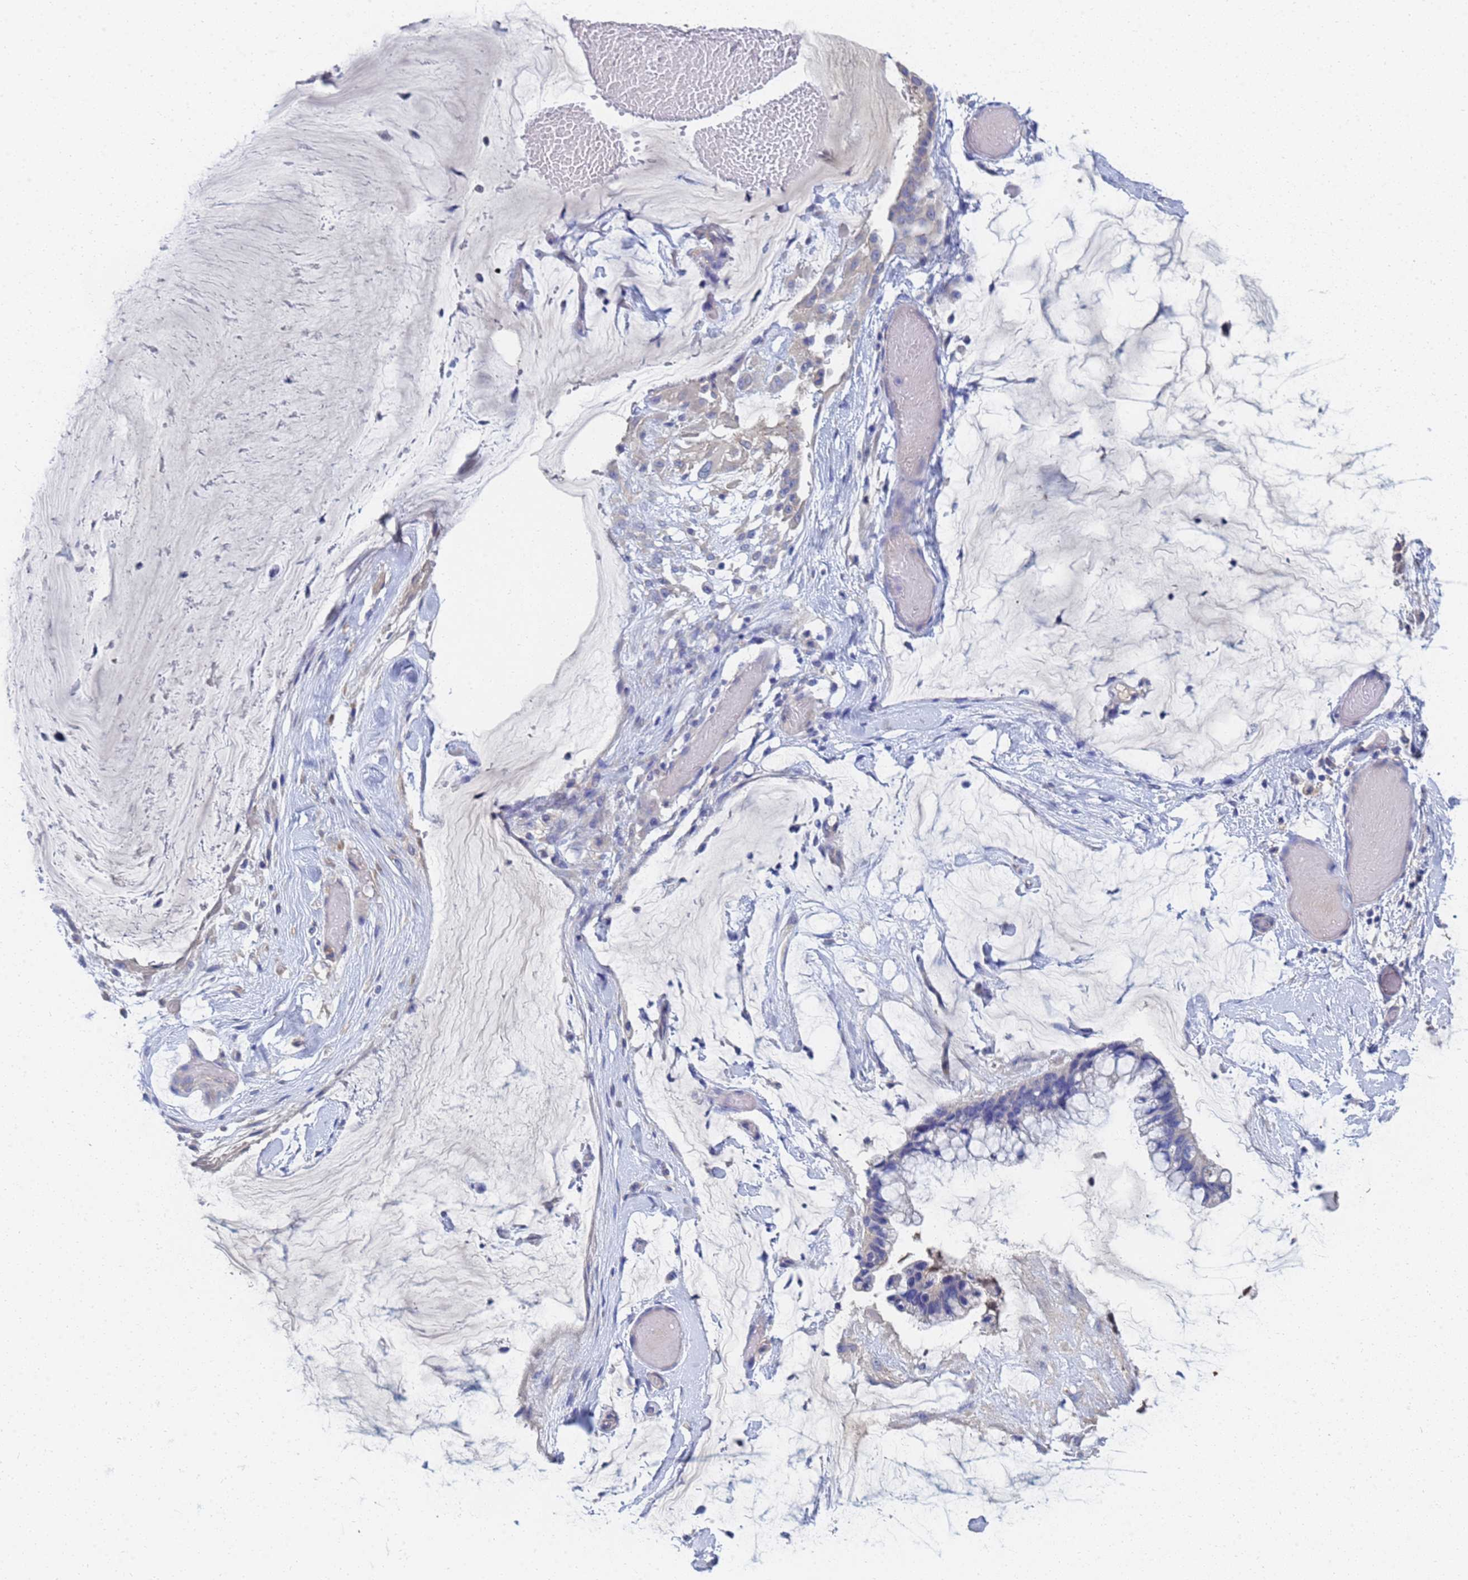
{"staining": {"intensity": "negative", "quantity": "none", "location": "none"}, "tissue": "ovarian cancer", "cell_type": "Tumor cells", "image_type": "cancer", "snomed": [{"axis": "morphology", "description": "Cystadenocarcinoma, mucinous, NOS"}, {"axis": "topography", "description": "Ovary"}], "caption": "The histopathology image demonstrates no significant staining in tumor cells of ovarian cancer (mucinous cystadenocarcinoma).", "gene": "LBX2", "patient": {"sex": "female", "age": 39}}